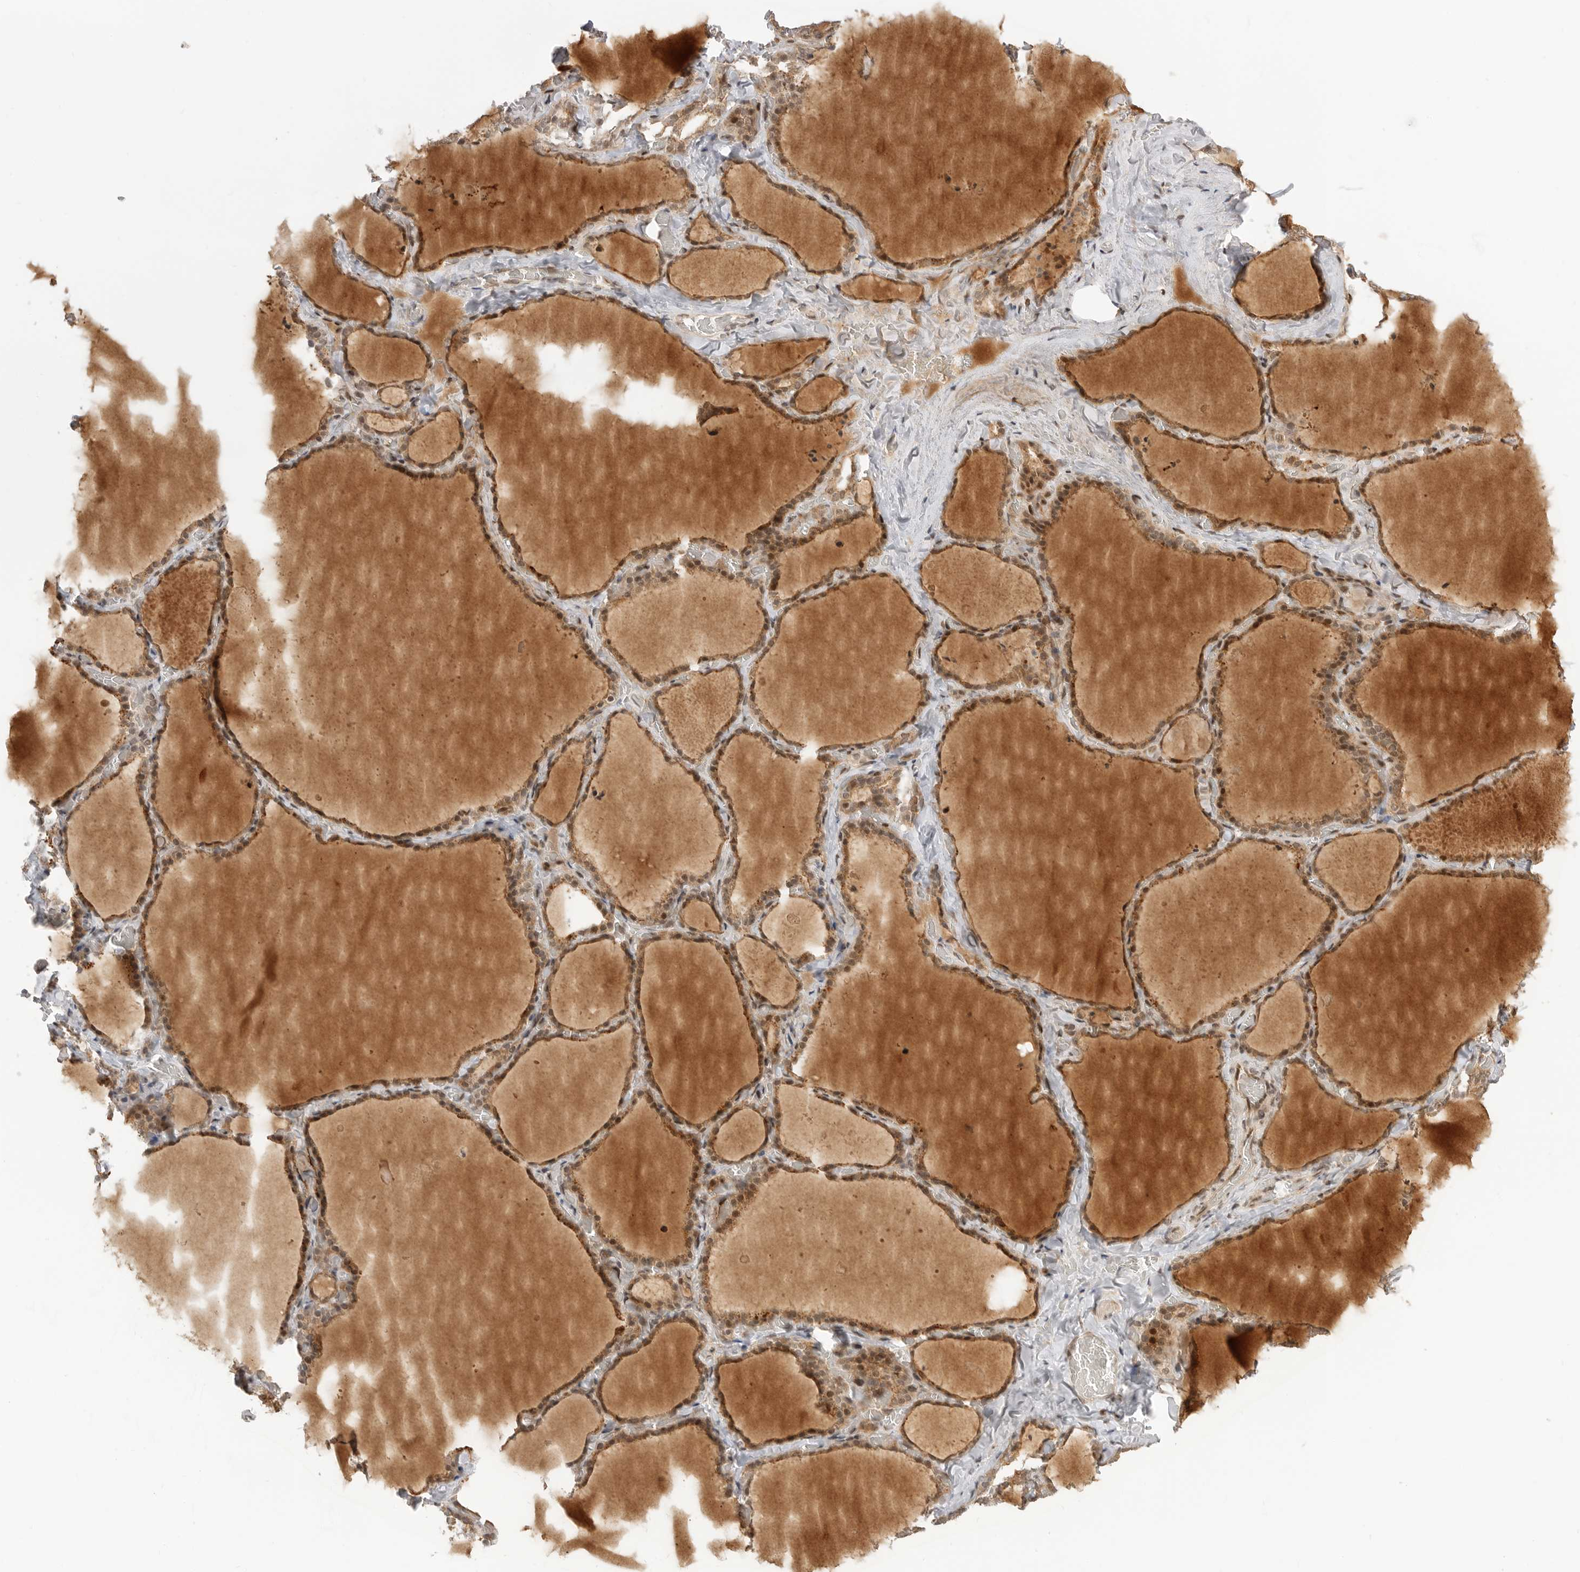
{"staining": {"intensity": "moderate", "quantity": ">75%", "location": "cytoplasmic/membranous"}, "tissue": "thyroid gland", "cell_type": "Glandular cells", "image_type": "normal", "snomed": [{"axis": "morphology", "description": "Normal tissue, NOS"}, {"axis": "topography", "description": "Thyroid gland"}], "caption": "Unremarkable thyroid gland was stained to show a protein in brown. There is medium levels of moderate cytoplasmic/membranous expression in about >75% of glandular cells. The protein of interest is stained brown, and the nuclei are stained in blue (DAB (3,3'-diaminobenzidine) IHC with brightfield microscopy, high magnification).", "gene": "ALKAL1", "patient": {"sex": "female", "age": 22}}